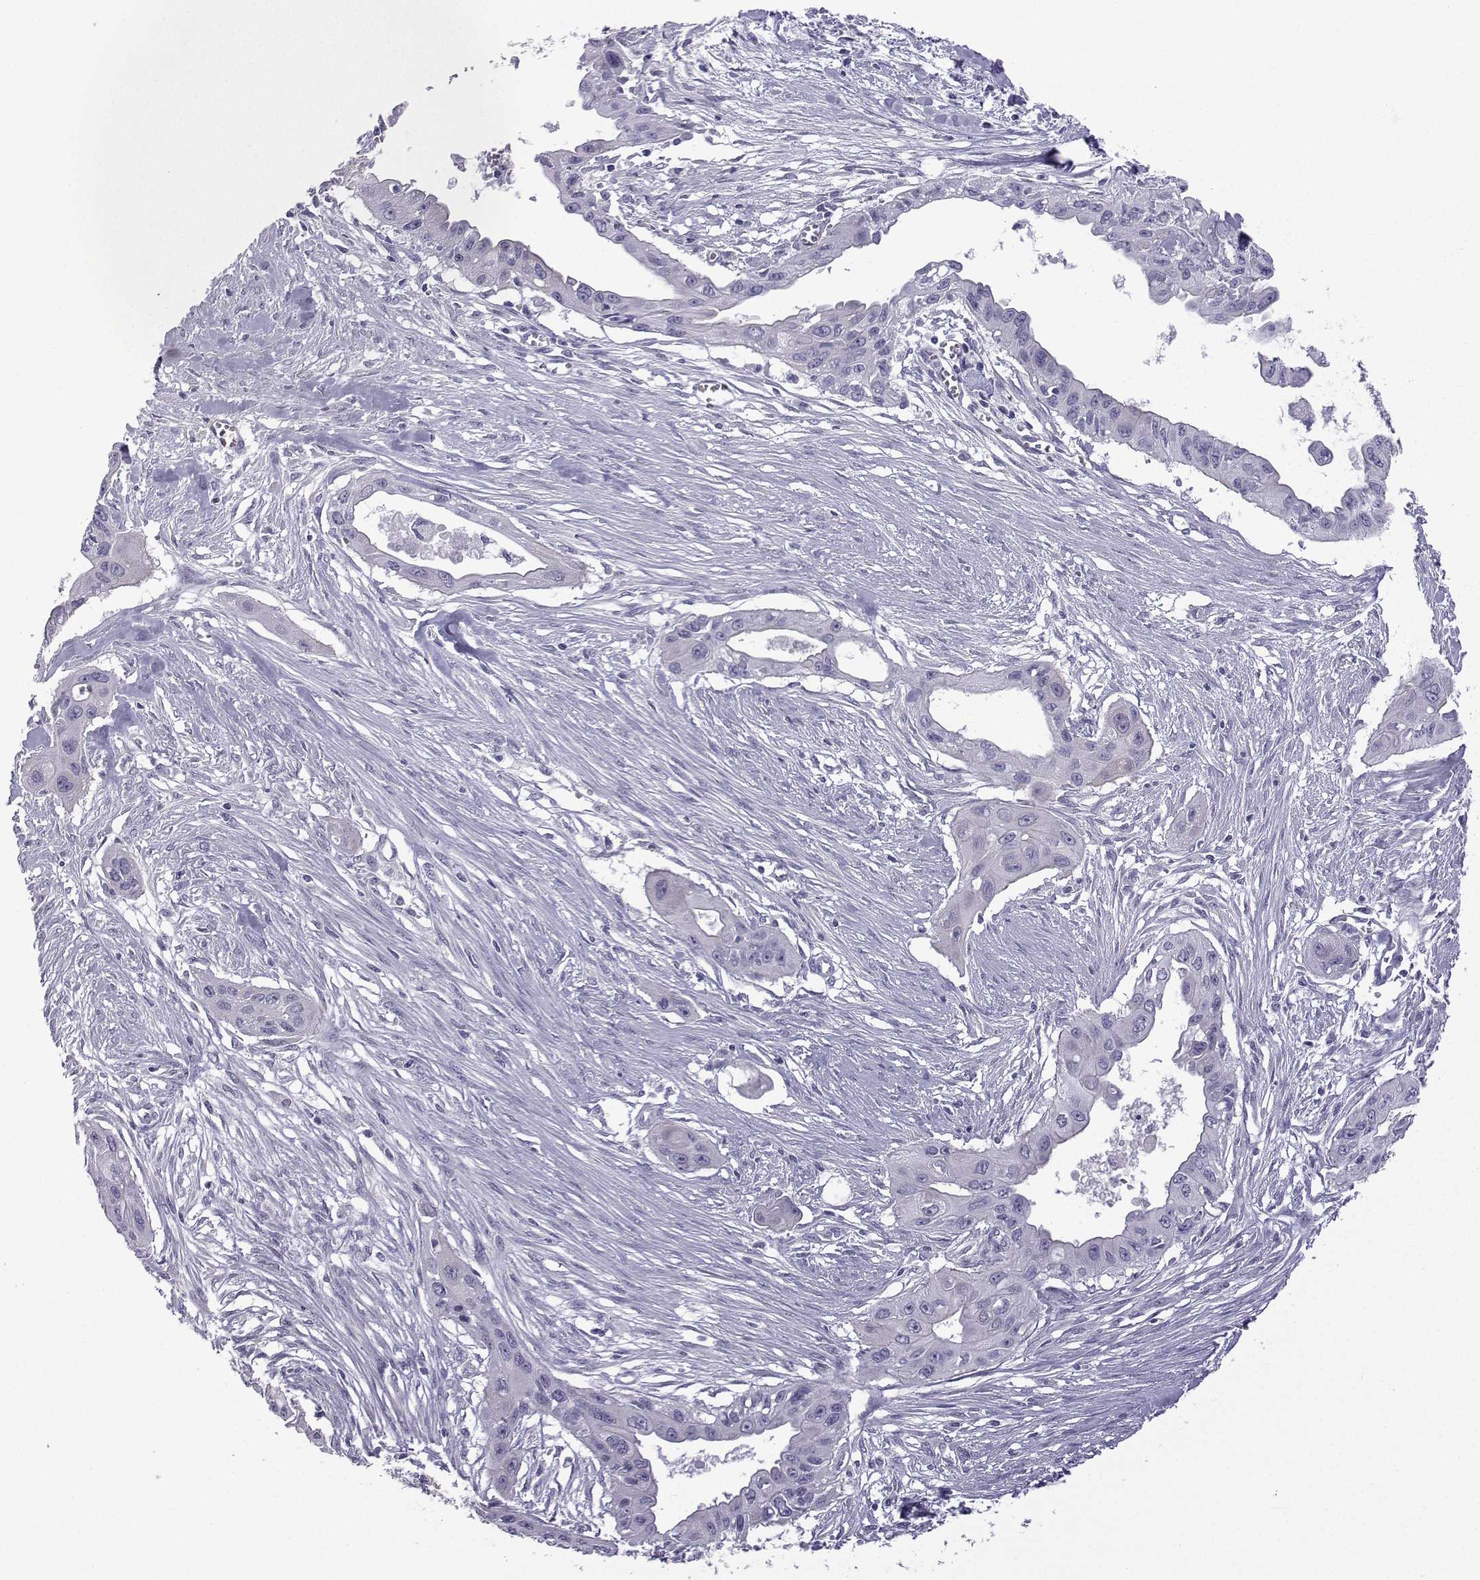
{"staining": {"intensity": "negative", "quantity": "none", "location": "none"}, "tissue": "pancreatic cancer", "cell_type": "Tumor cells", "image_type": "cancer", "snomed": [{"axis": "morphology", "description": "Adenocarcinoma, NOS"}, {"axis": "topography", "description": "Pancreas"}], "caption": "This is an immunohistochemistry (IHC) image of human pancreatic cancer (adenocarcinoma). There is no expression in tumor cells.", "gene": "CFAP53", "patient": {"sex": "male", "age": 60}}